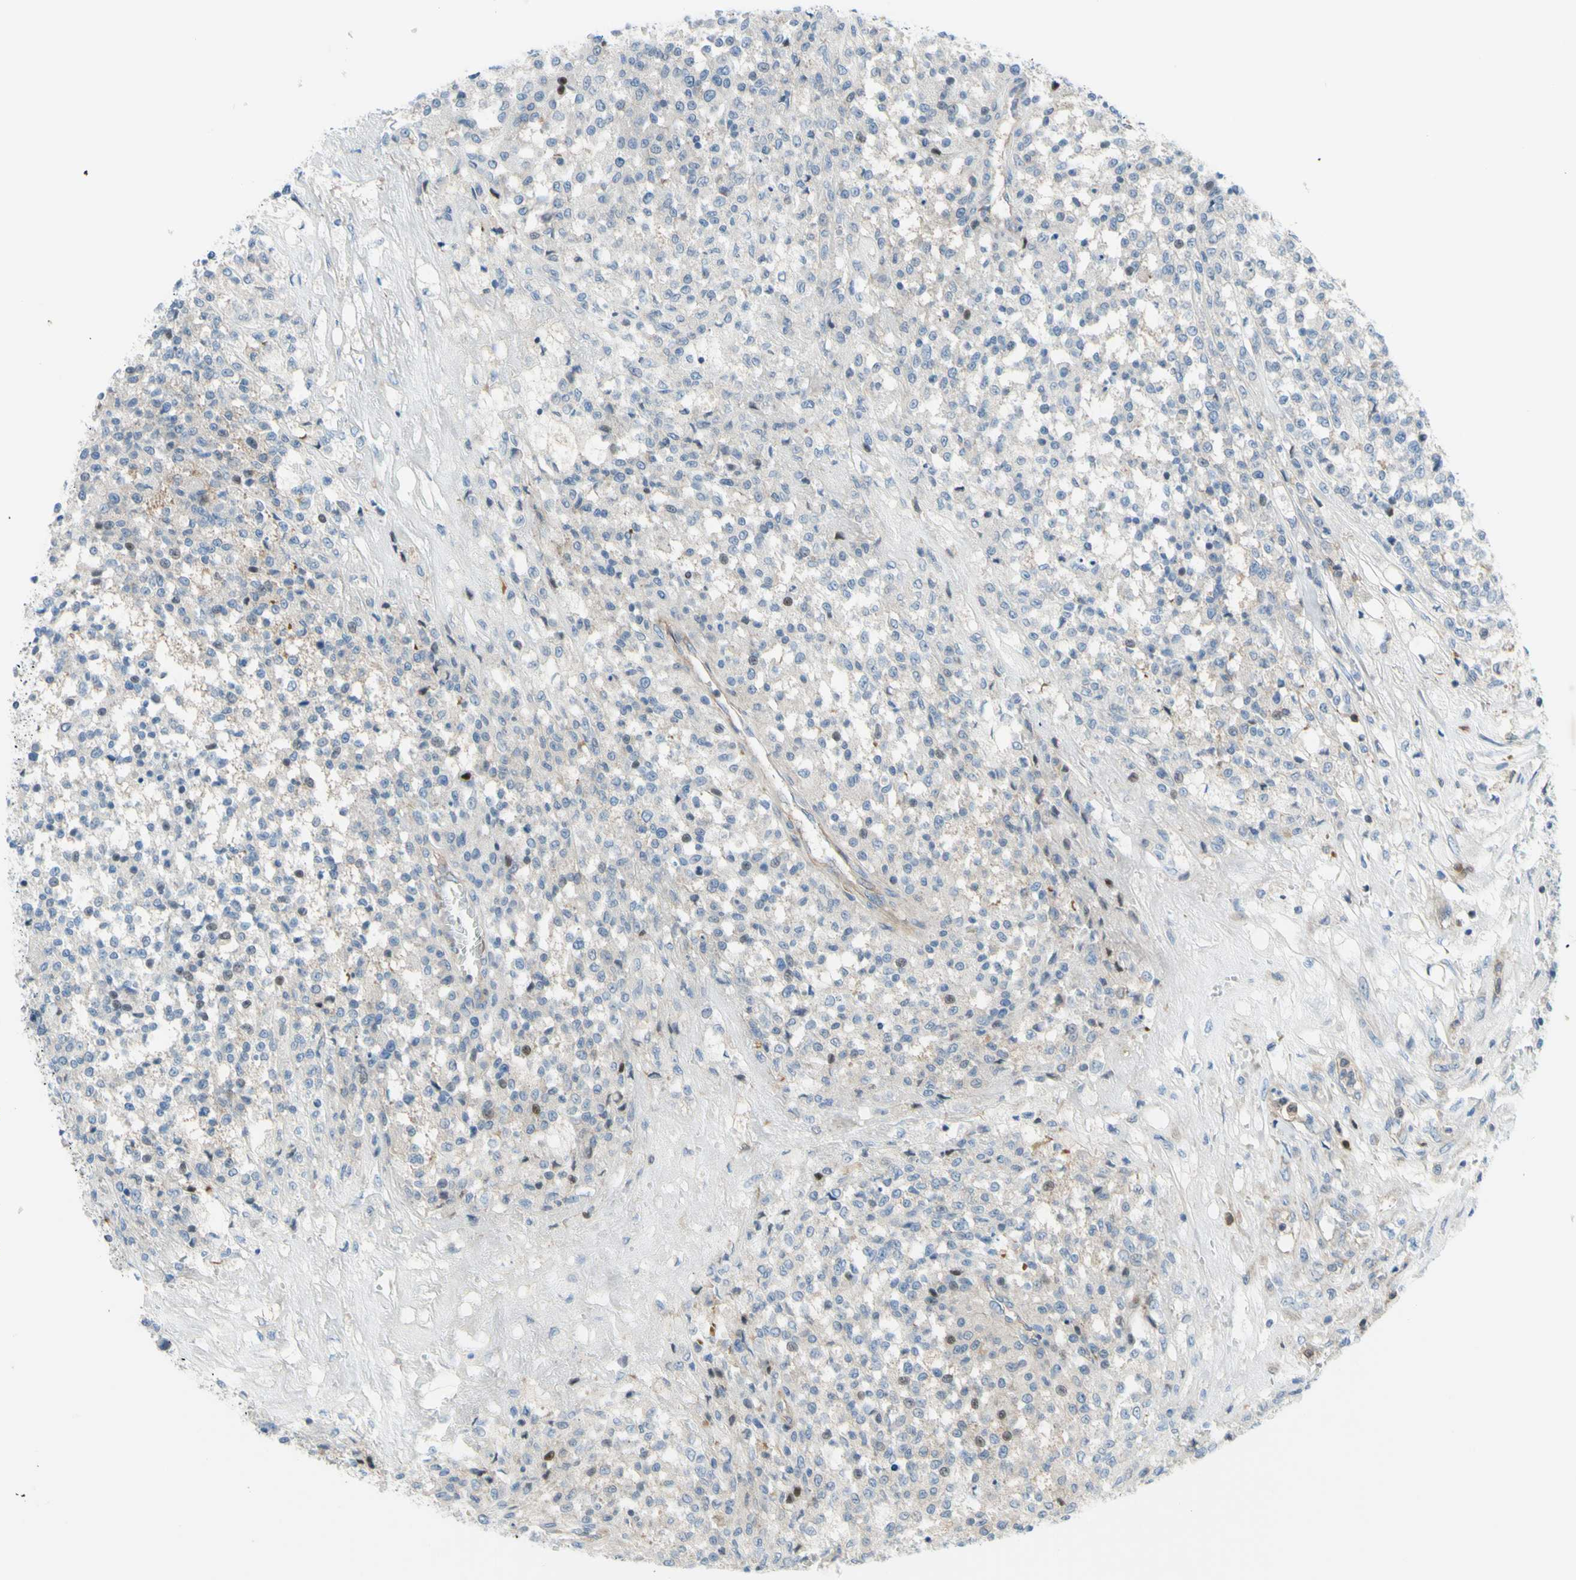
{"staining": {"intensity": "negative", "quantity": "none", "location": "none"}, "tissue": "testis cancer", "cell_type": "Tumor cells", "image_type": "cancer", "snomed": [{"axis": "morphology", "description": "Seminoma, NOS"}, {"axis": "topography", "description": "Testis"}], "caption": "Micrograph shows no significant protein staining in tumor cells of testis cancer (seminoma).", "gene": "PAK2", "patient": {"sex": "male", "age": 59}}